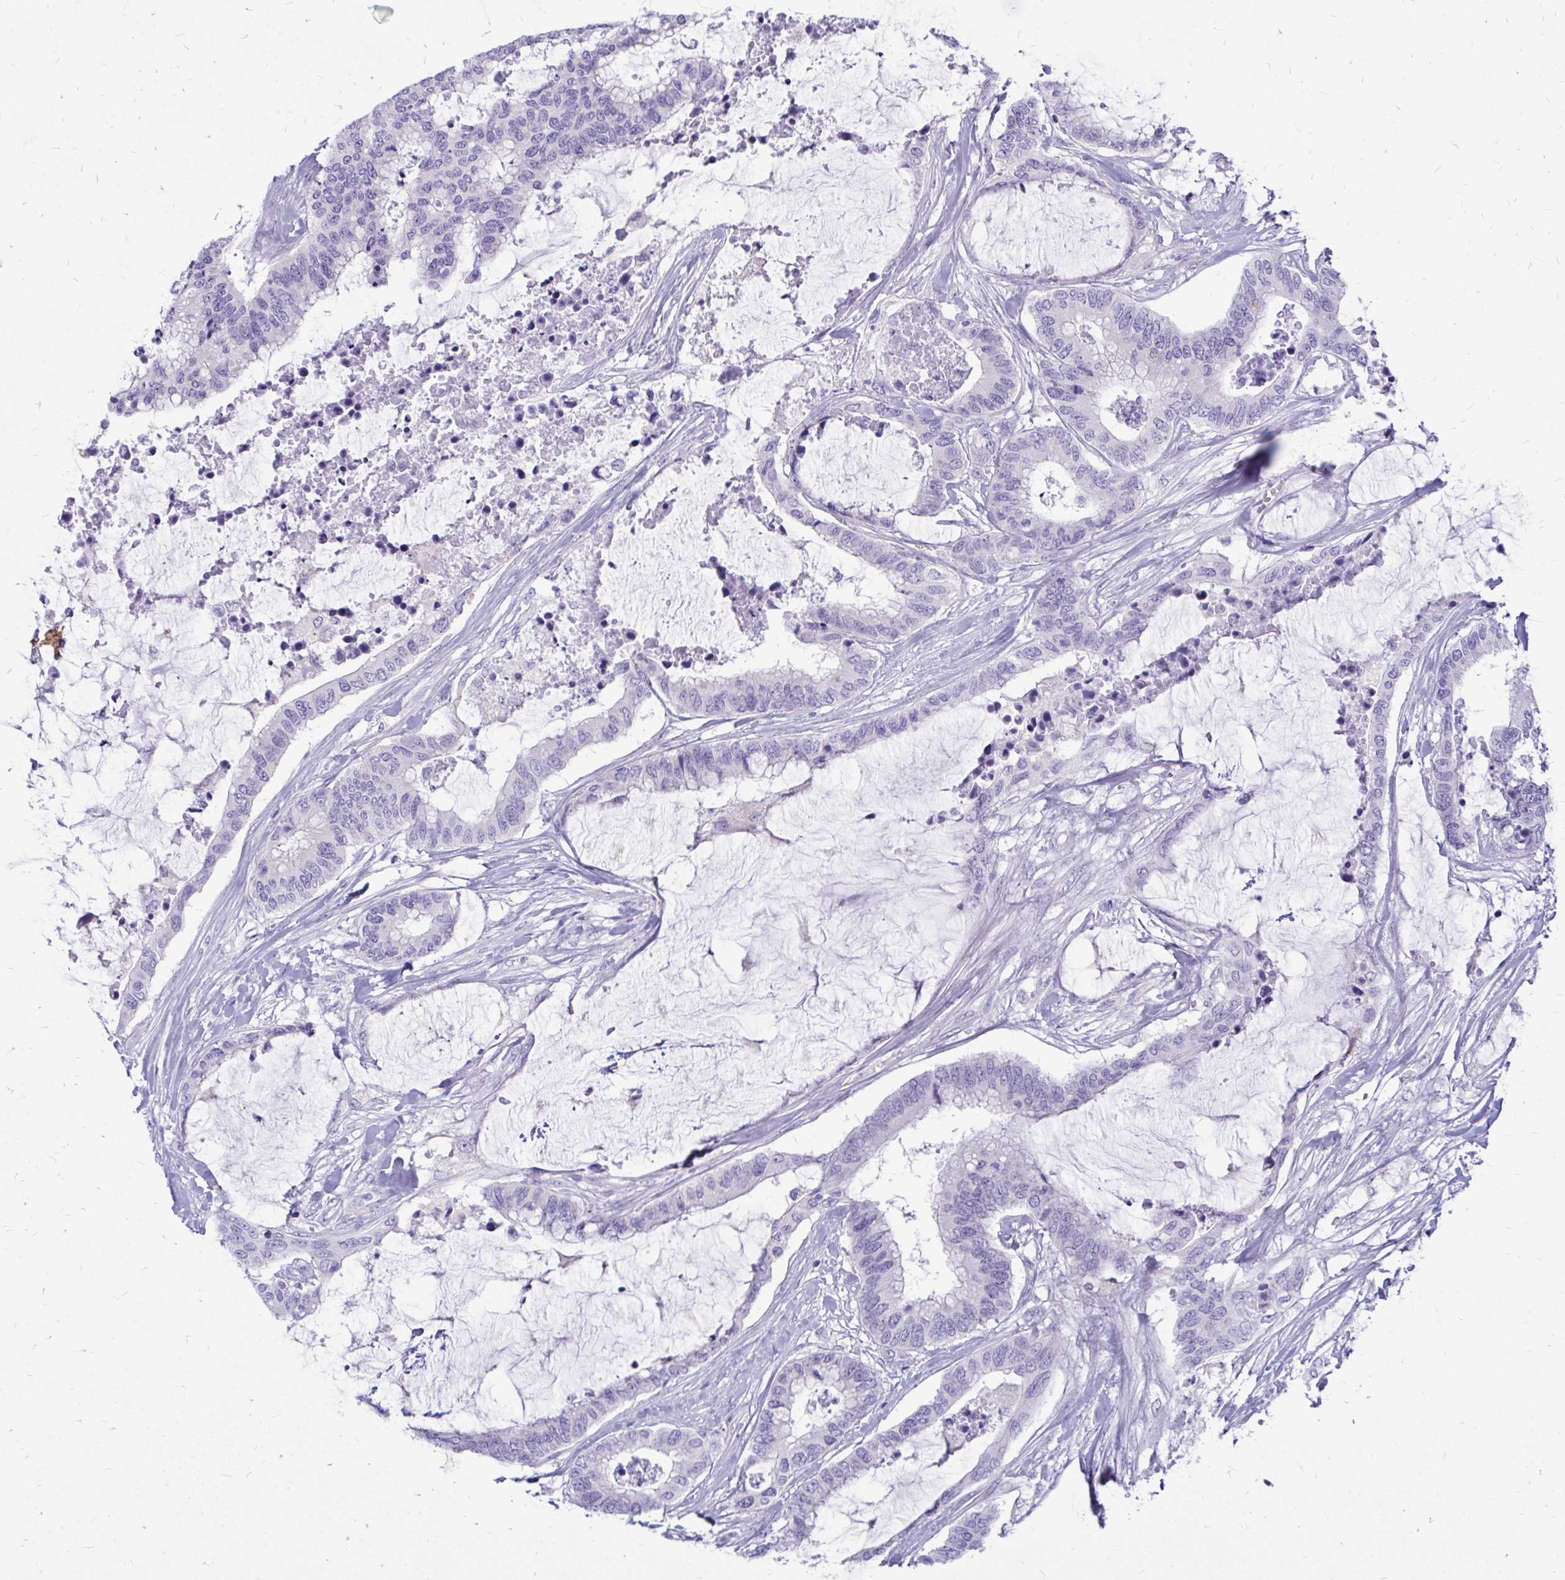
{"staining": {"intensity": "negative", "quantity": "none", "location": "none"}, "tissue": "colorectal cancer", "cell_type": "Tumor cells", "image_type": "cancer", "snomed": [{"axis": "morphology", "description": "Adenocarcinoma, NOS"}, {"axis": "topography", "description": "Rectum"}], "caption": "High magnification brightfield microscopy of colorectal cancer stained with DAB (brown) and counterstained with hematoxylin (blue): tumor cells show no significant positivity.", "gene": "IGSF5", "patient": {"sex": "female", "age": 59}}